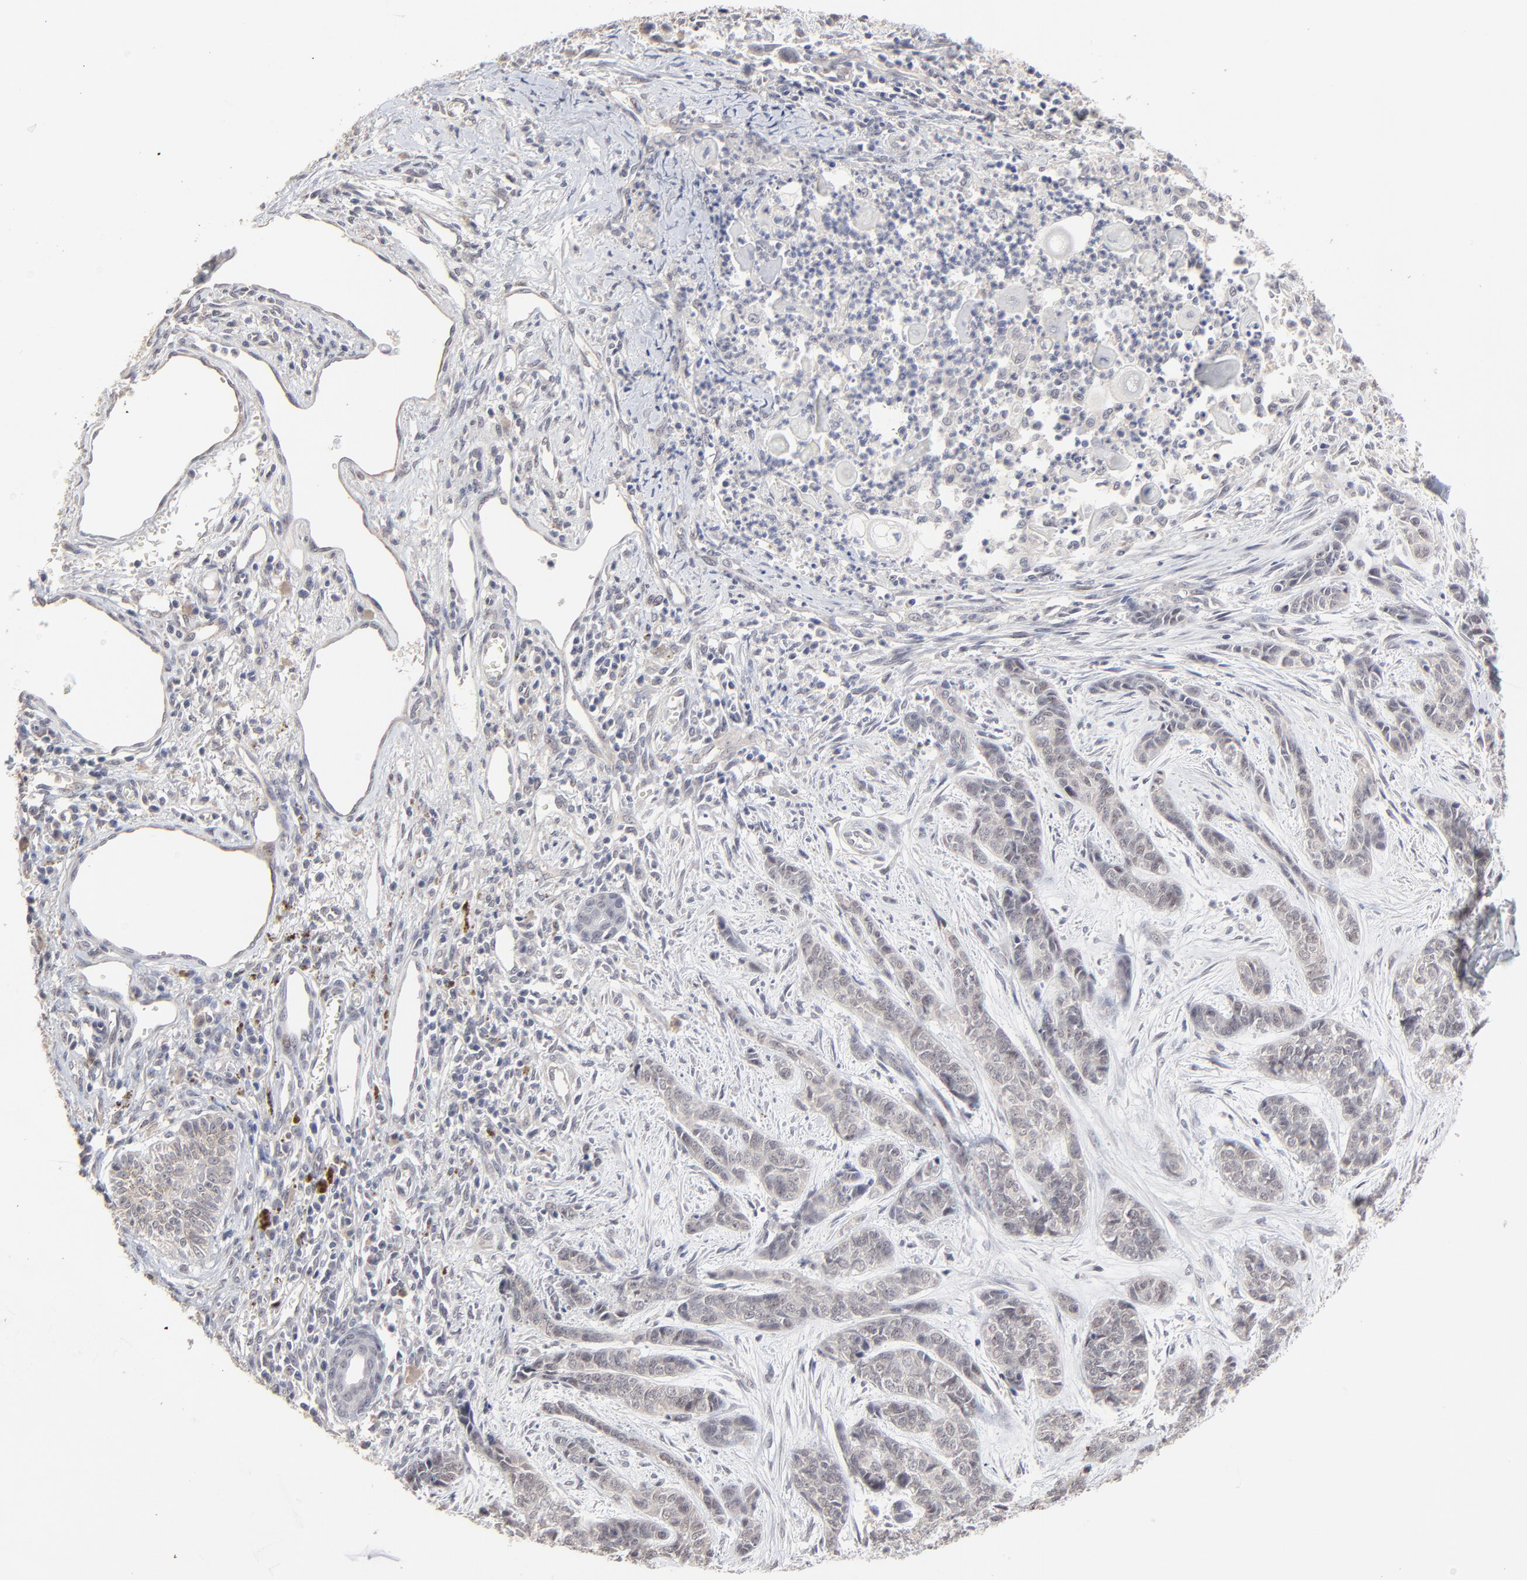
{"staining": {"intensity": "negative", "quantity": "none", "location": "none"}, "tissue": "skin cancer", "cell_type": "Tumor cells", "image_type": "cancer", "snomed": [{"axis": "morphology", "description": "Basal cell carcinoma"}, {"axis": "topography", "description": "Skin"}], "caption": "The image reveals no significant positivity in tumor cells of skin cancer (basal cell carcinoma). (DAB immunohistochemistry (IHC), high magnification).", "gene": "FAM199X", "patient": {"sex": "female", "age": 64}}